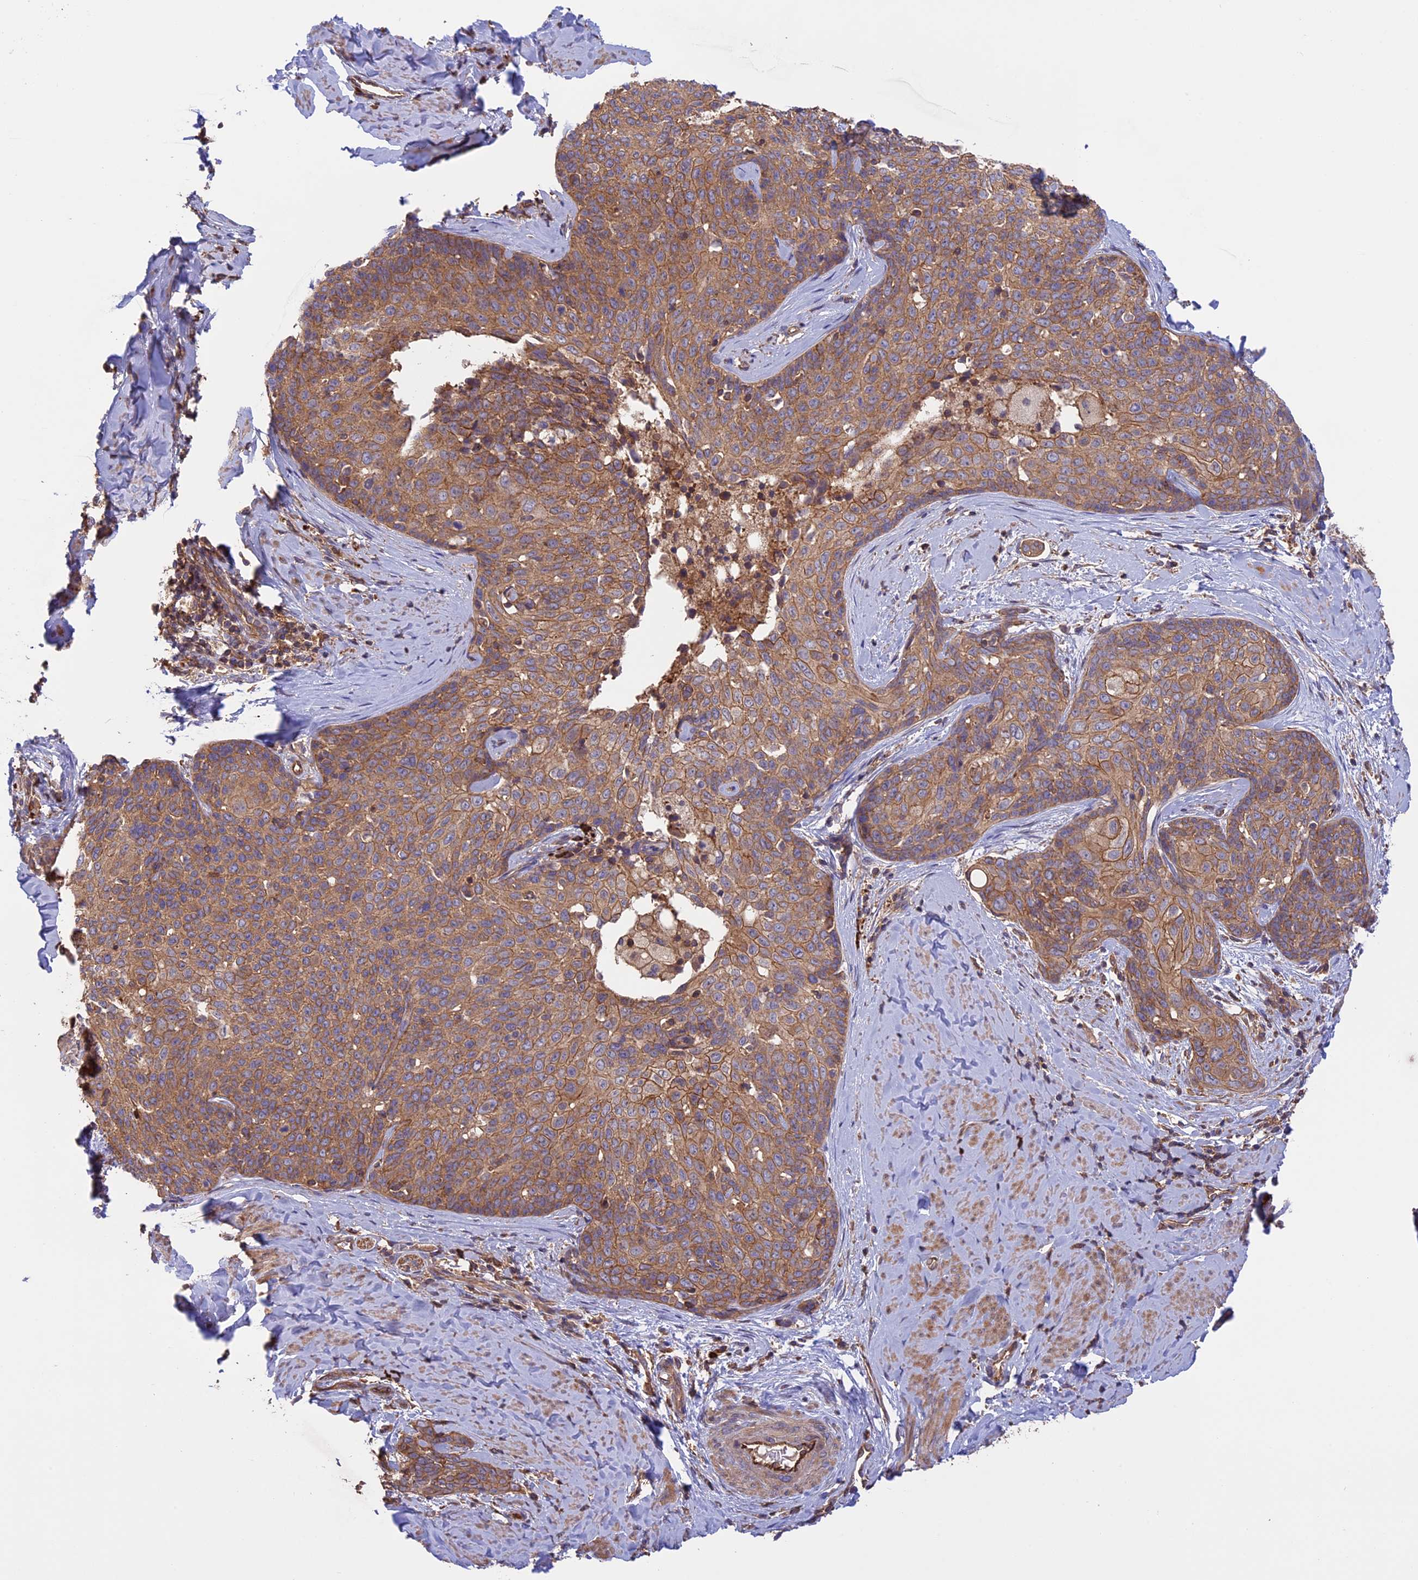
{"staining": {"intensity": "moderate", "quantity": ">75%", "location": "cytoplasmic/membranous"}, "tissue": "cervical cancer", "cell_type": "Tumor cells", "image_type": "cancer", "snomed": [{"axis": "morphology", "description": "Squamous cell carcinoma, NOS"}, {"axis": "topography", "description": "Cervix"}], "caption": "High-power microscopy captured an IHC micrograph of cervical cancer (squamous cell carcinoma), revealing moderate cytoplasmic/membranous positivity in approximately >75% of tumor cells.", "gene": "GAS8", "patient": {"sex": "female", "age": 50}}